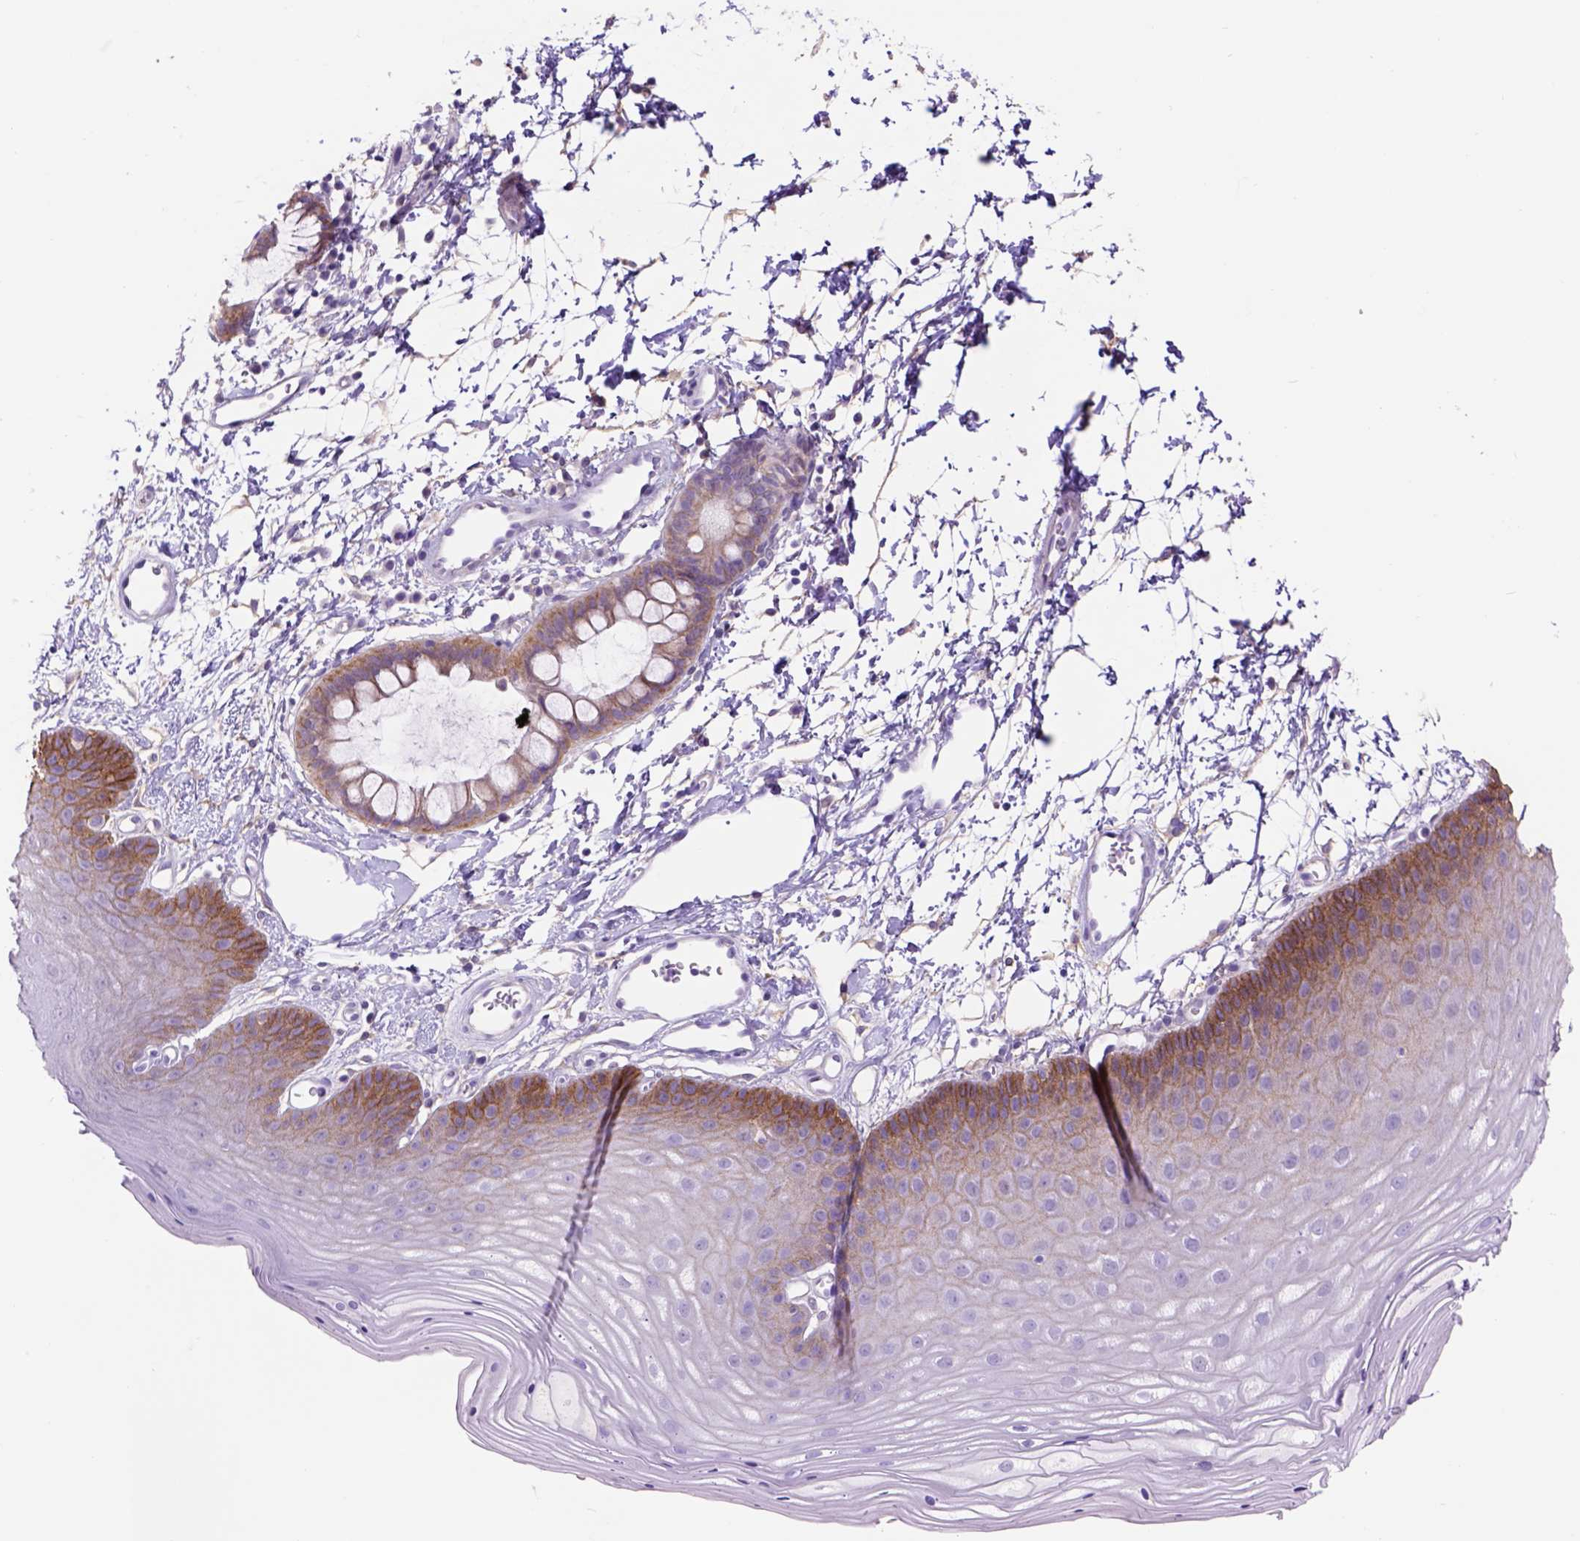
{"staining": {"intensity": "moderate", "quantity": "25%-75%", "location": "cytoplasmic/membranous"}, "tissue": "skin", "cell_type": "Epidermal cells", "image_type": "normal", "snomed": [{"axis": "morphology", "description": "Normal tissue, NOS"}, {"axis": "topography", "description": "Anal"}], "caption": "A medium amount of moderate cytoplasmic/membranous expression is appreciated in approximately 25%-75% of epidermal cells in unremarkable skin.", "gene": "EGFR", "patient": {"sex": "male", "age": 53}}